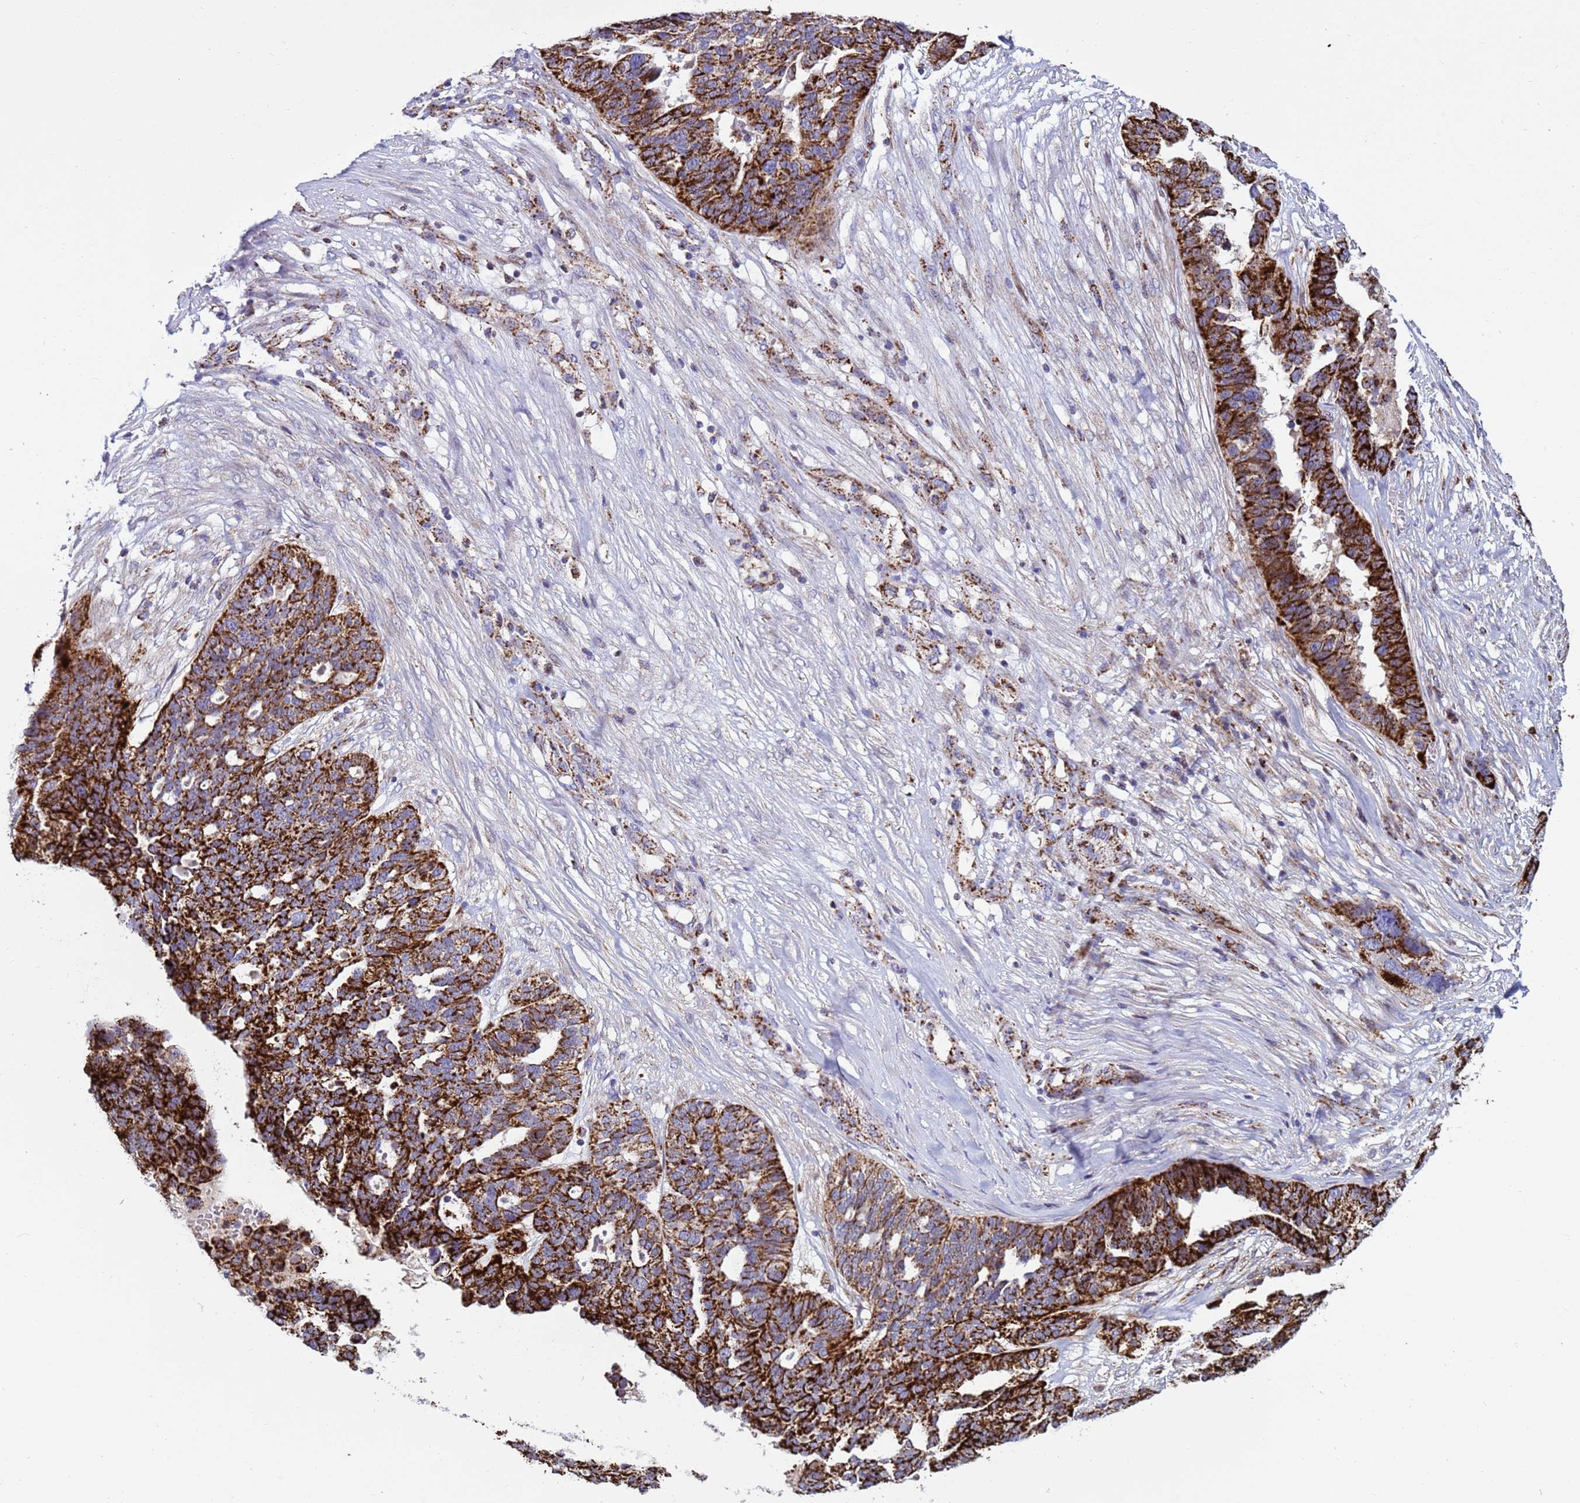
{"staining": {"intensity": "strong", "quantity": ">75%", "location": "cytoplasmic/membranous"}, "tissue": "ovarian cancer", "cell_type": "Tumor cells", "image_type": "cancer", "snomed": [{"axis": "morphology", "description": "Cystadenocarcinoma, serous, NOS"}, {"axis": "topography", "description": "Ovary"}], "caption": "Ovarian serous cystadenocarcinoma stained with DAB immunohistochemistry (IHC) displays high levels of strong cytoplasmic/membranous expression in approximately >75% of tumor cells. Using DAB (3,3'-diaminobenzidine) (brown) and hematoxylin (blue) stains, captured at high magnification using brightfield microscopy.", "gene": "TUBGCP3", "patient": {"sex": "female", "age": 59}}